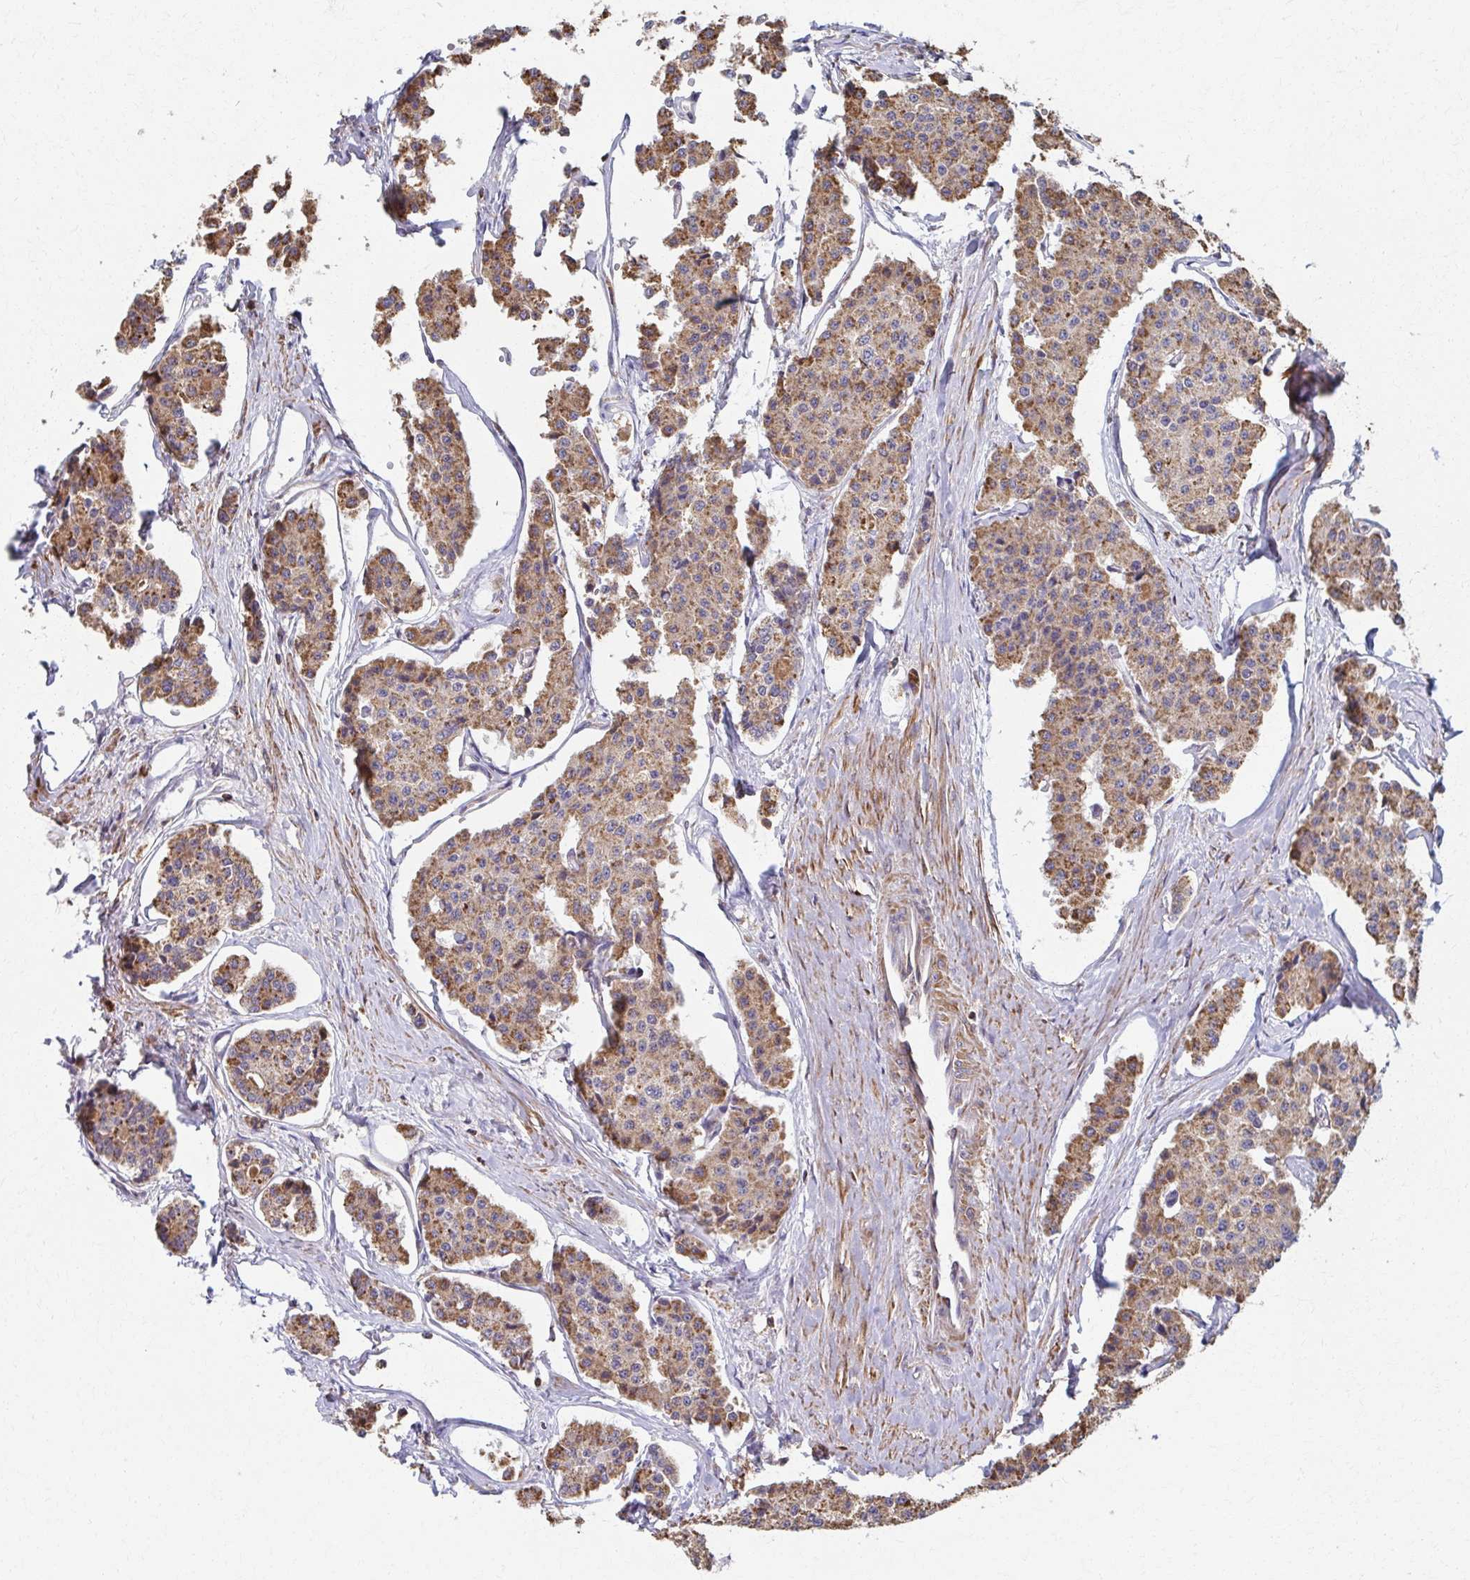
{"staining": {"intensity": "moderate", "quantity": ">75%", "location": "cytoplasmic/membranous"}, "tissue": "carcinoid", "cell_type": "Tumor cells", "image_type": "cancer", "snomed": [{"axis": "morphology", "description": "Carcinoid, malignant, NOS"}, {"axis": "topography", "description": "Small intestine"}], "caption": "A brown stain shows moderate cytoplasmic/membranous staining of a protein in human carcinoid (malignant) tumor cells.", "gene": "KLHL34", "patient": {"sex": "female", "age": 65}}